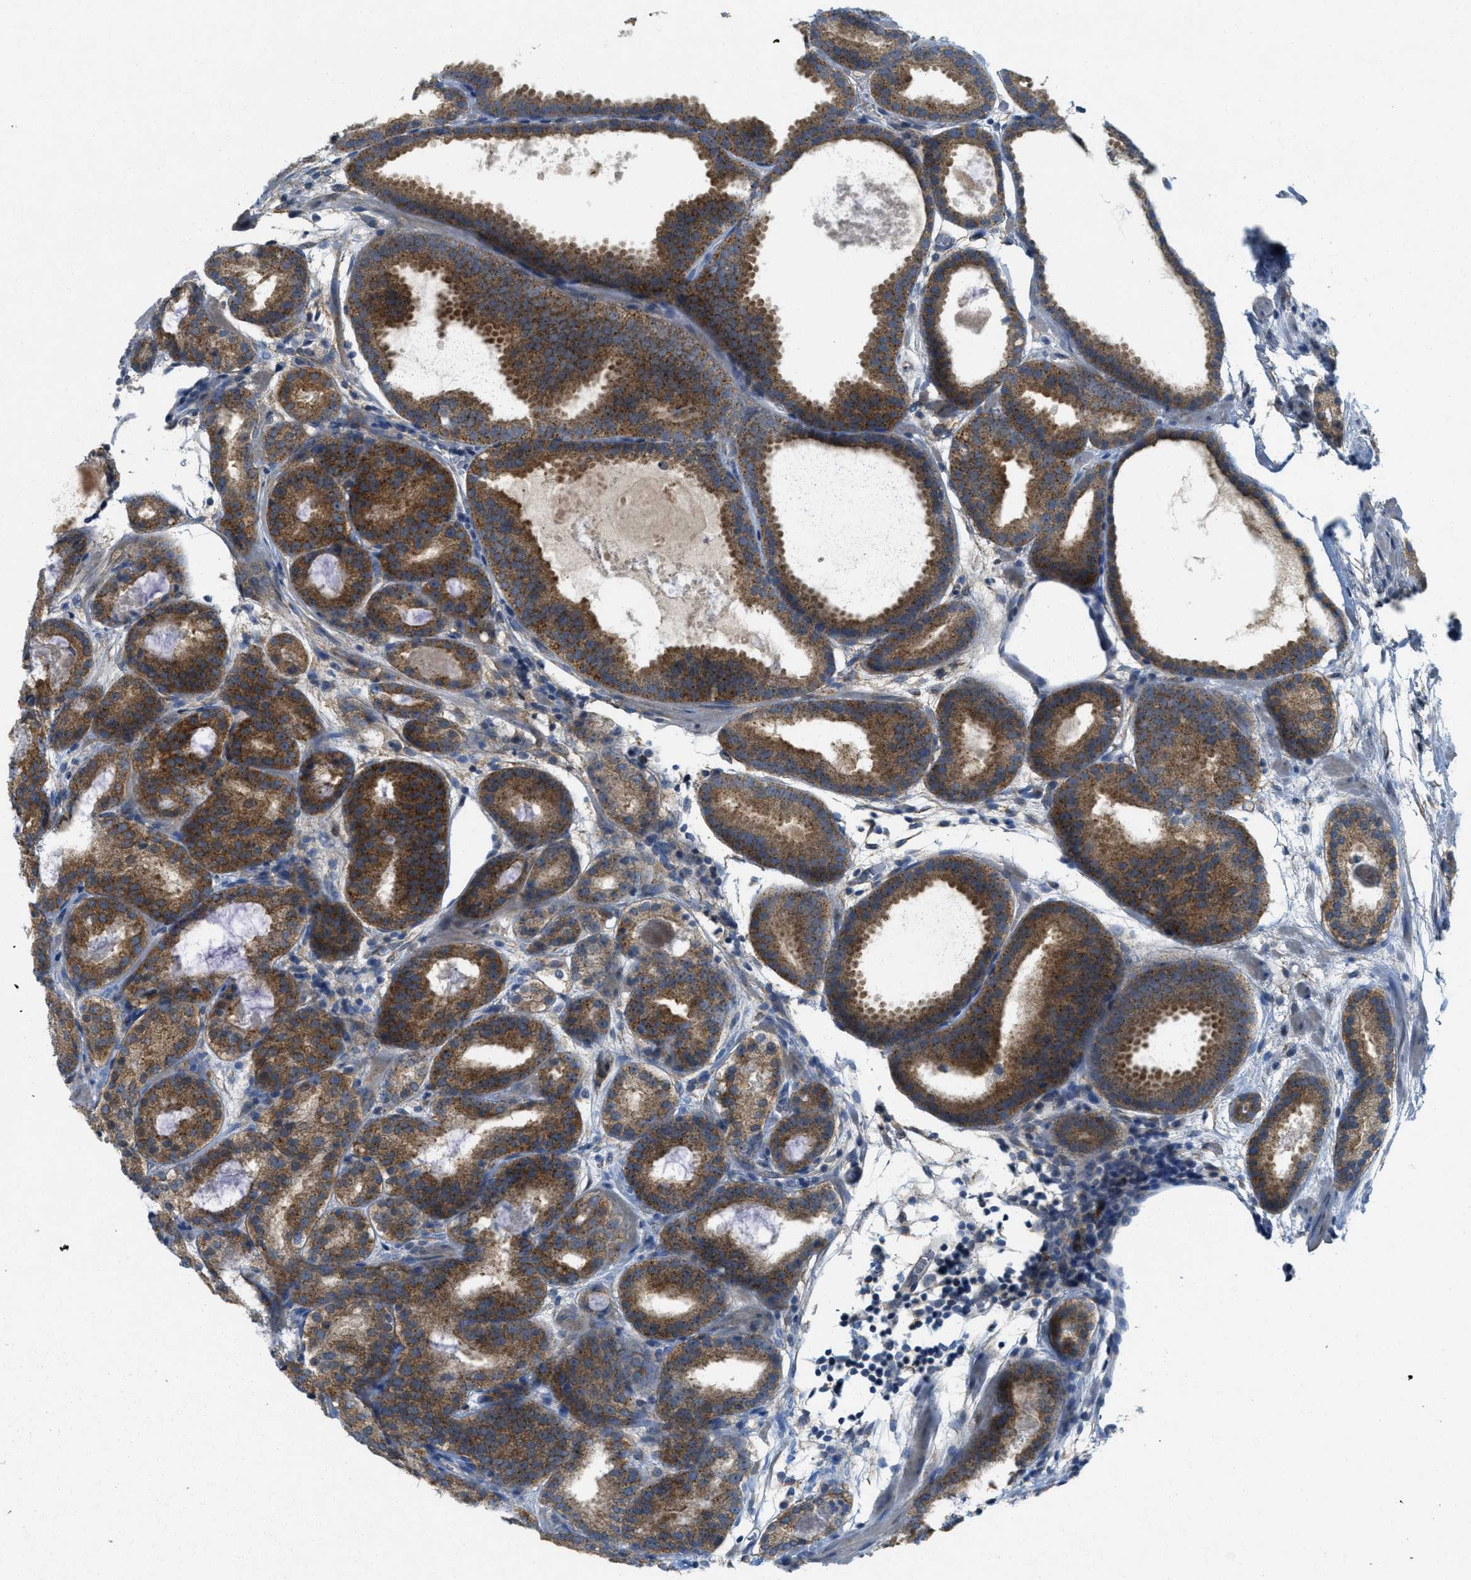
{"staining": {"intensity": "strong", "quantity": ">75%", "location": "cytoplasmic/membranous"}, "tissue": "prostate cancer", "cell_type": "Tumor cells", "image_type": "cancer", "snomed": [{"axis": "morphology", "description": "Adenocarcinoma, Low grade"}, {"axis": "topography", "description": "Prostate"}], "caption": "Immunohistochemistry (IHC) micrograph of neoplastic tissue: prostate cancer stained using immunohistochemistry (IHC) exhibits high levels of strong protein expression localized specifically in the cytoplasmic/membranous of tumor cells, appearing as a cytoplasmic/membranous brown color.", "gene": "ZFYVE9", "patient": {"sex": "male", "age": 69}}